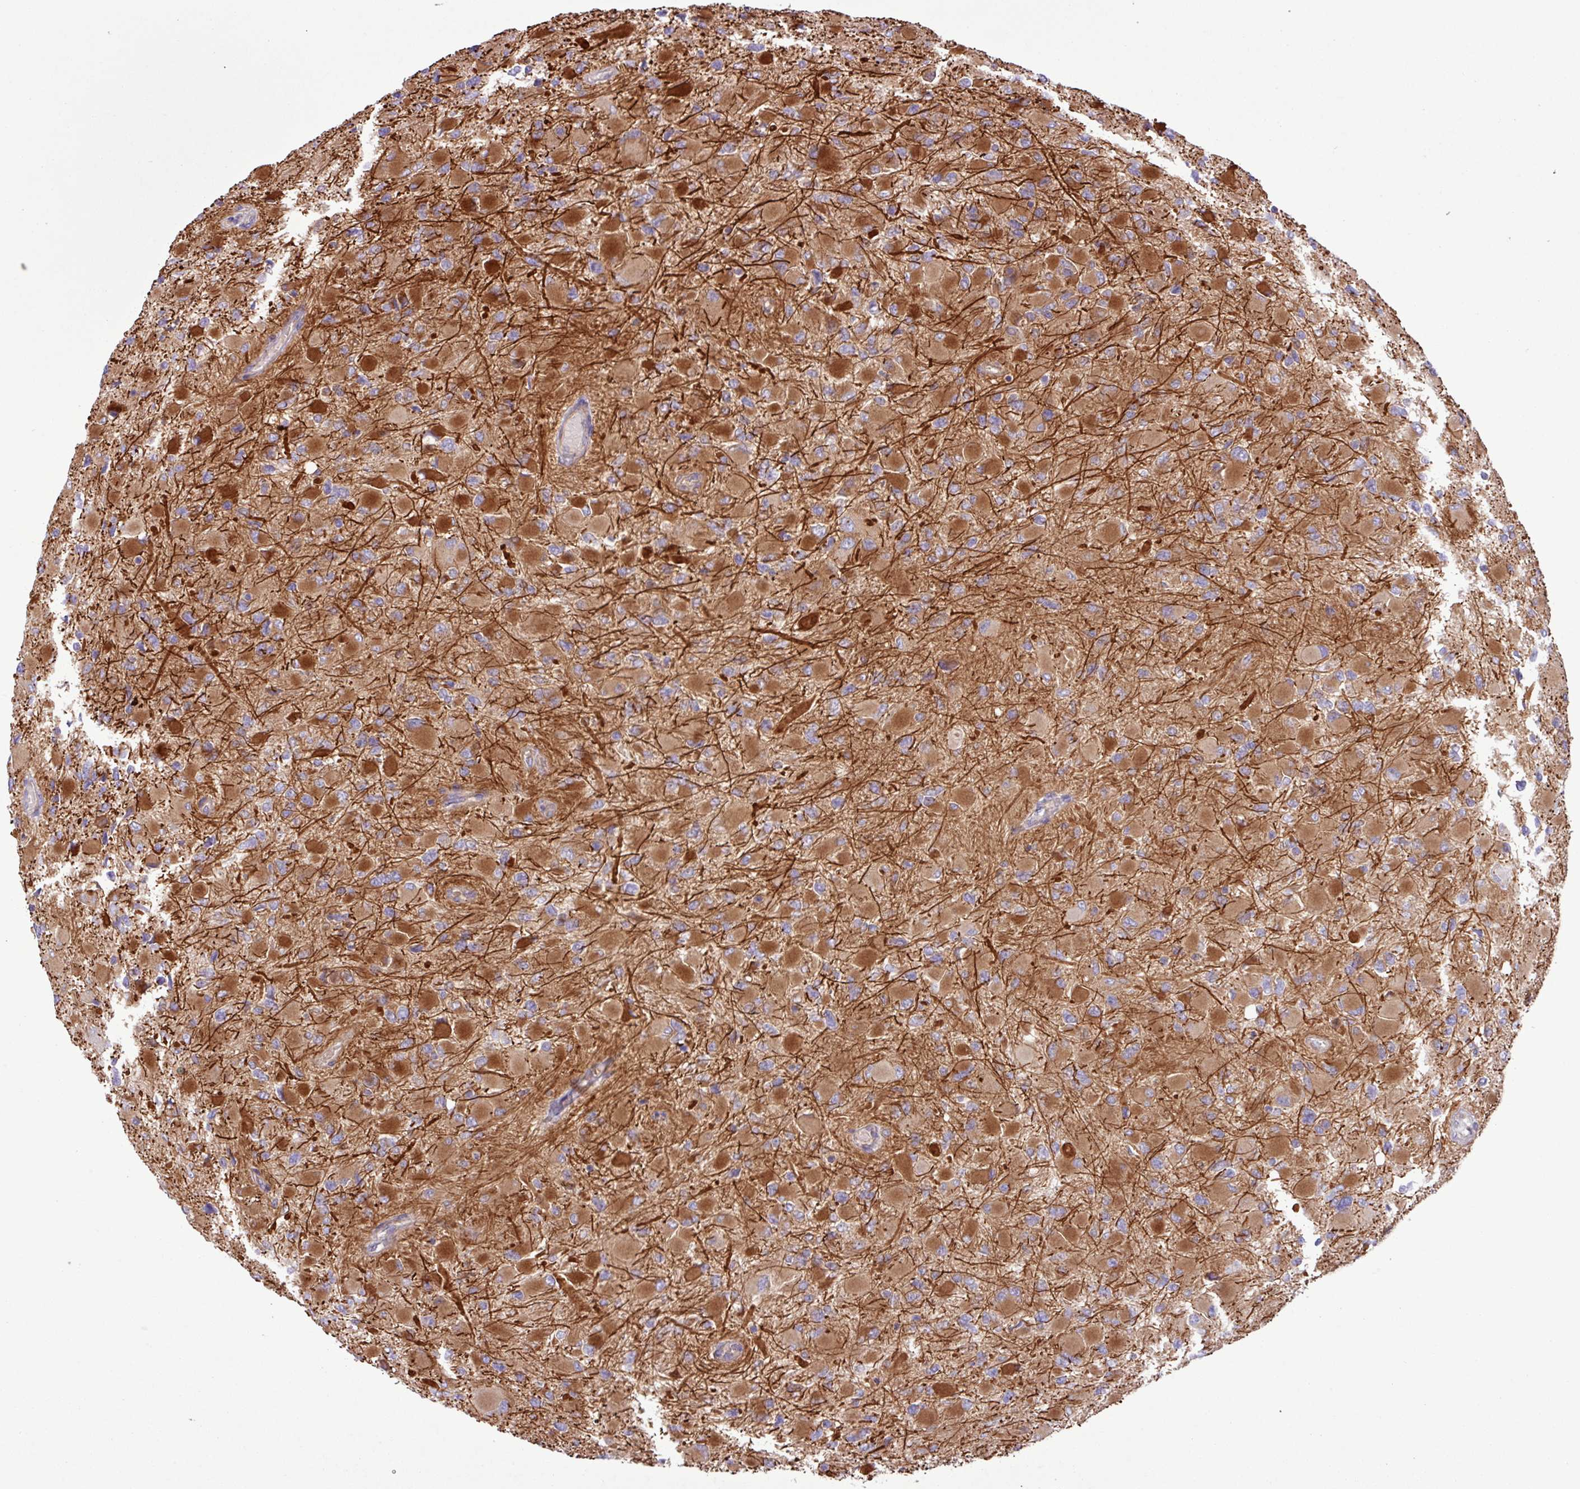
{"staining": {"intensity": "strong", "quantity": "<25%", "location": "cytoplasmic/membranous"}, "tissue": "glioma", "cell_type": "Tumor cells", "image_type": "cancer", "snomed": [{"axis": "morphology", "description": "Glioma, malignant, High grade"}, {"axis": "topography", "description": "Cerebral cortex"}], "caption": "Protein staining reveals strong cytoplasmic/membranous staining in about <25% of tumor cells in malignant glioma (high-grade).", "gene": "RAB19", "patient": {"sex": "female", "age": 36}}